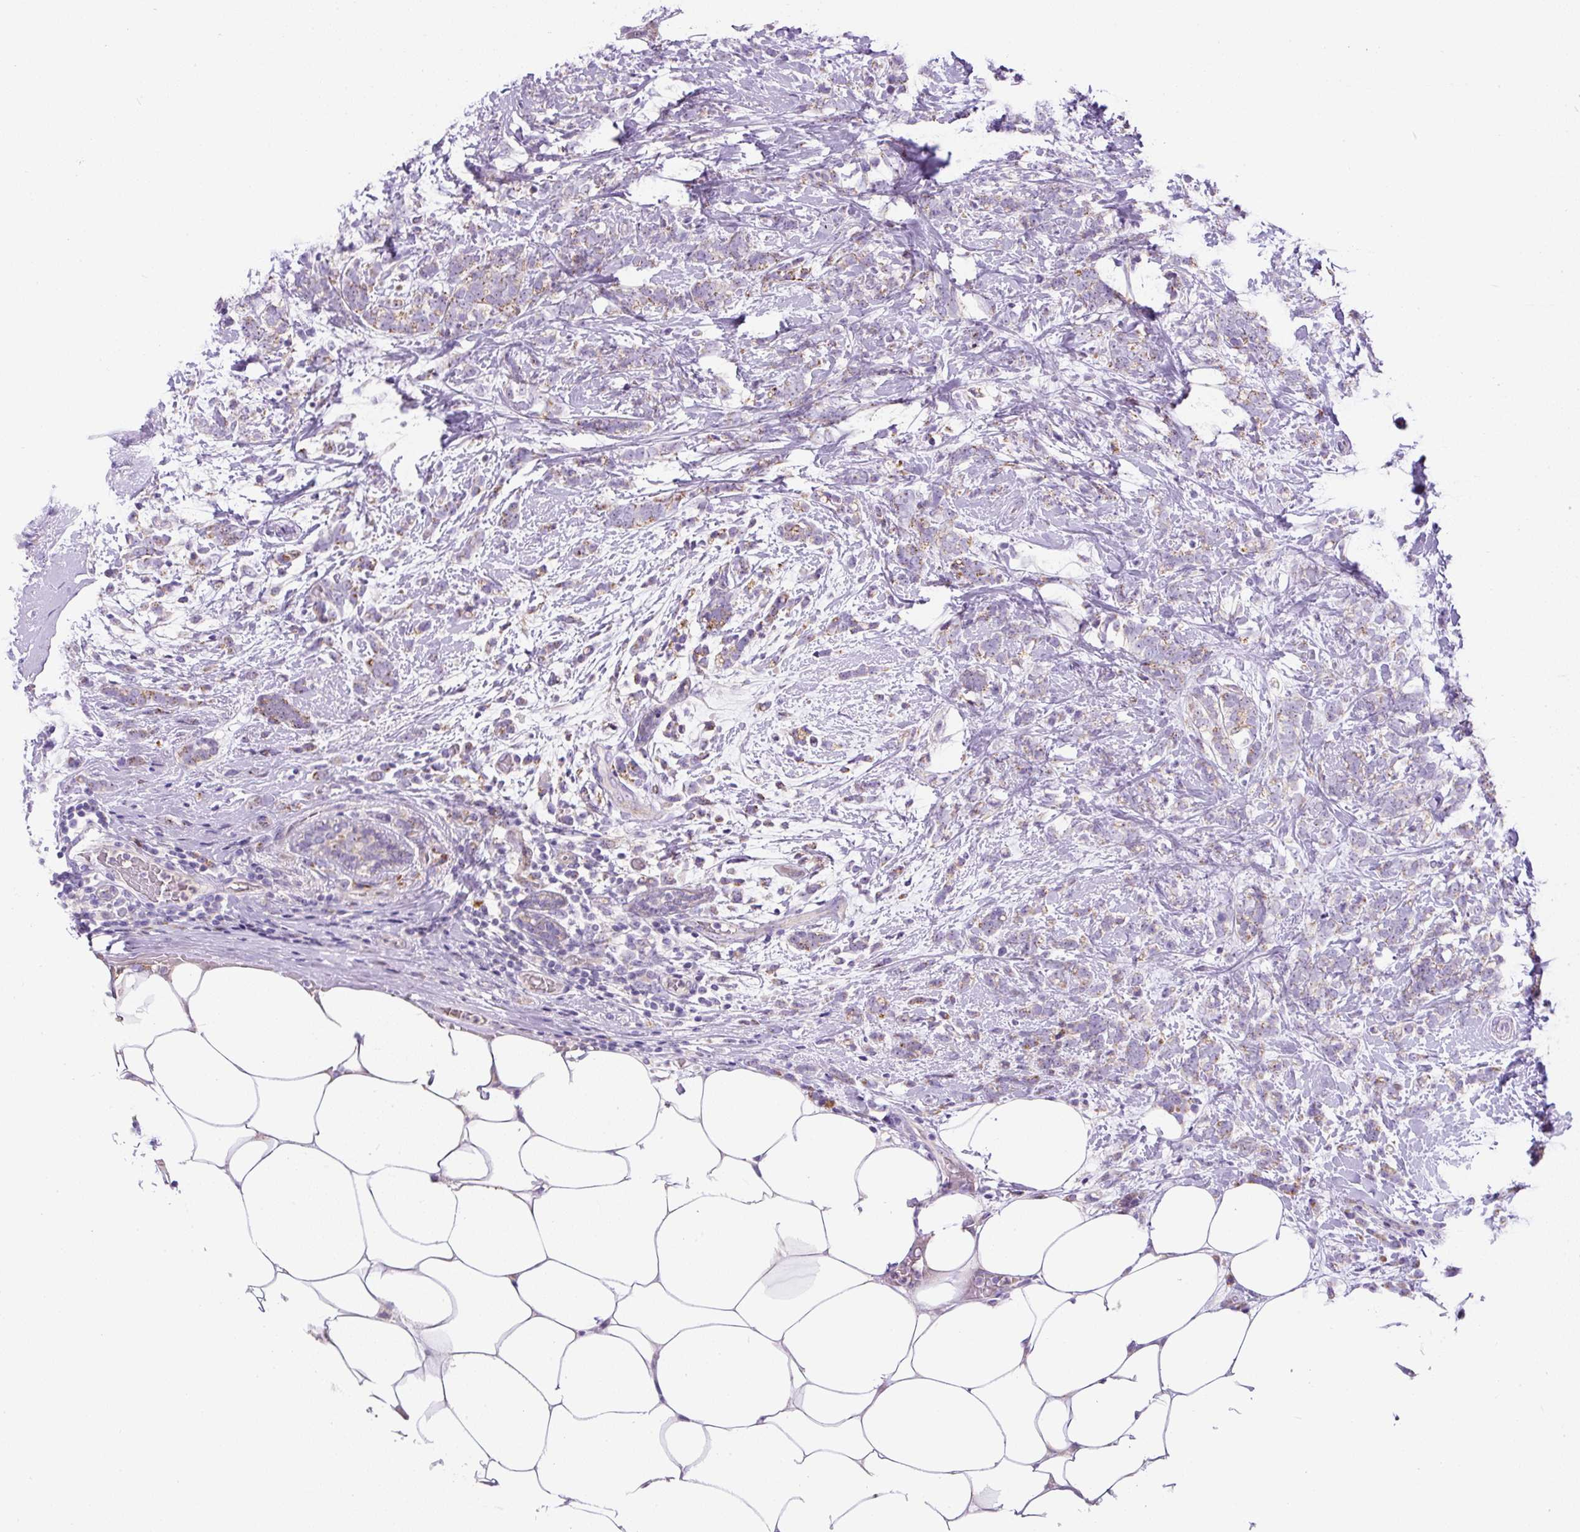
{"staining": {"intensity": "moderate", "quantity": "<25%", "location": "cytoplasmic/membranous"}, "tissue": "breast cancer", "cell_type": "Tumor cells", "image_type": "cancer", "snomed": [{"axis": "morphology", "description": "Lobular carcinoma"}, {"axis": "topography", "description": "Breast"}], "caption": "Breast lobular carcinoma stained for a protein exhibits moderate cytoplasmic/membranous positivity in tumor cells.", "gene": "ZNF596", "patient": {"sex": "female", "age": 58}}